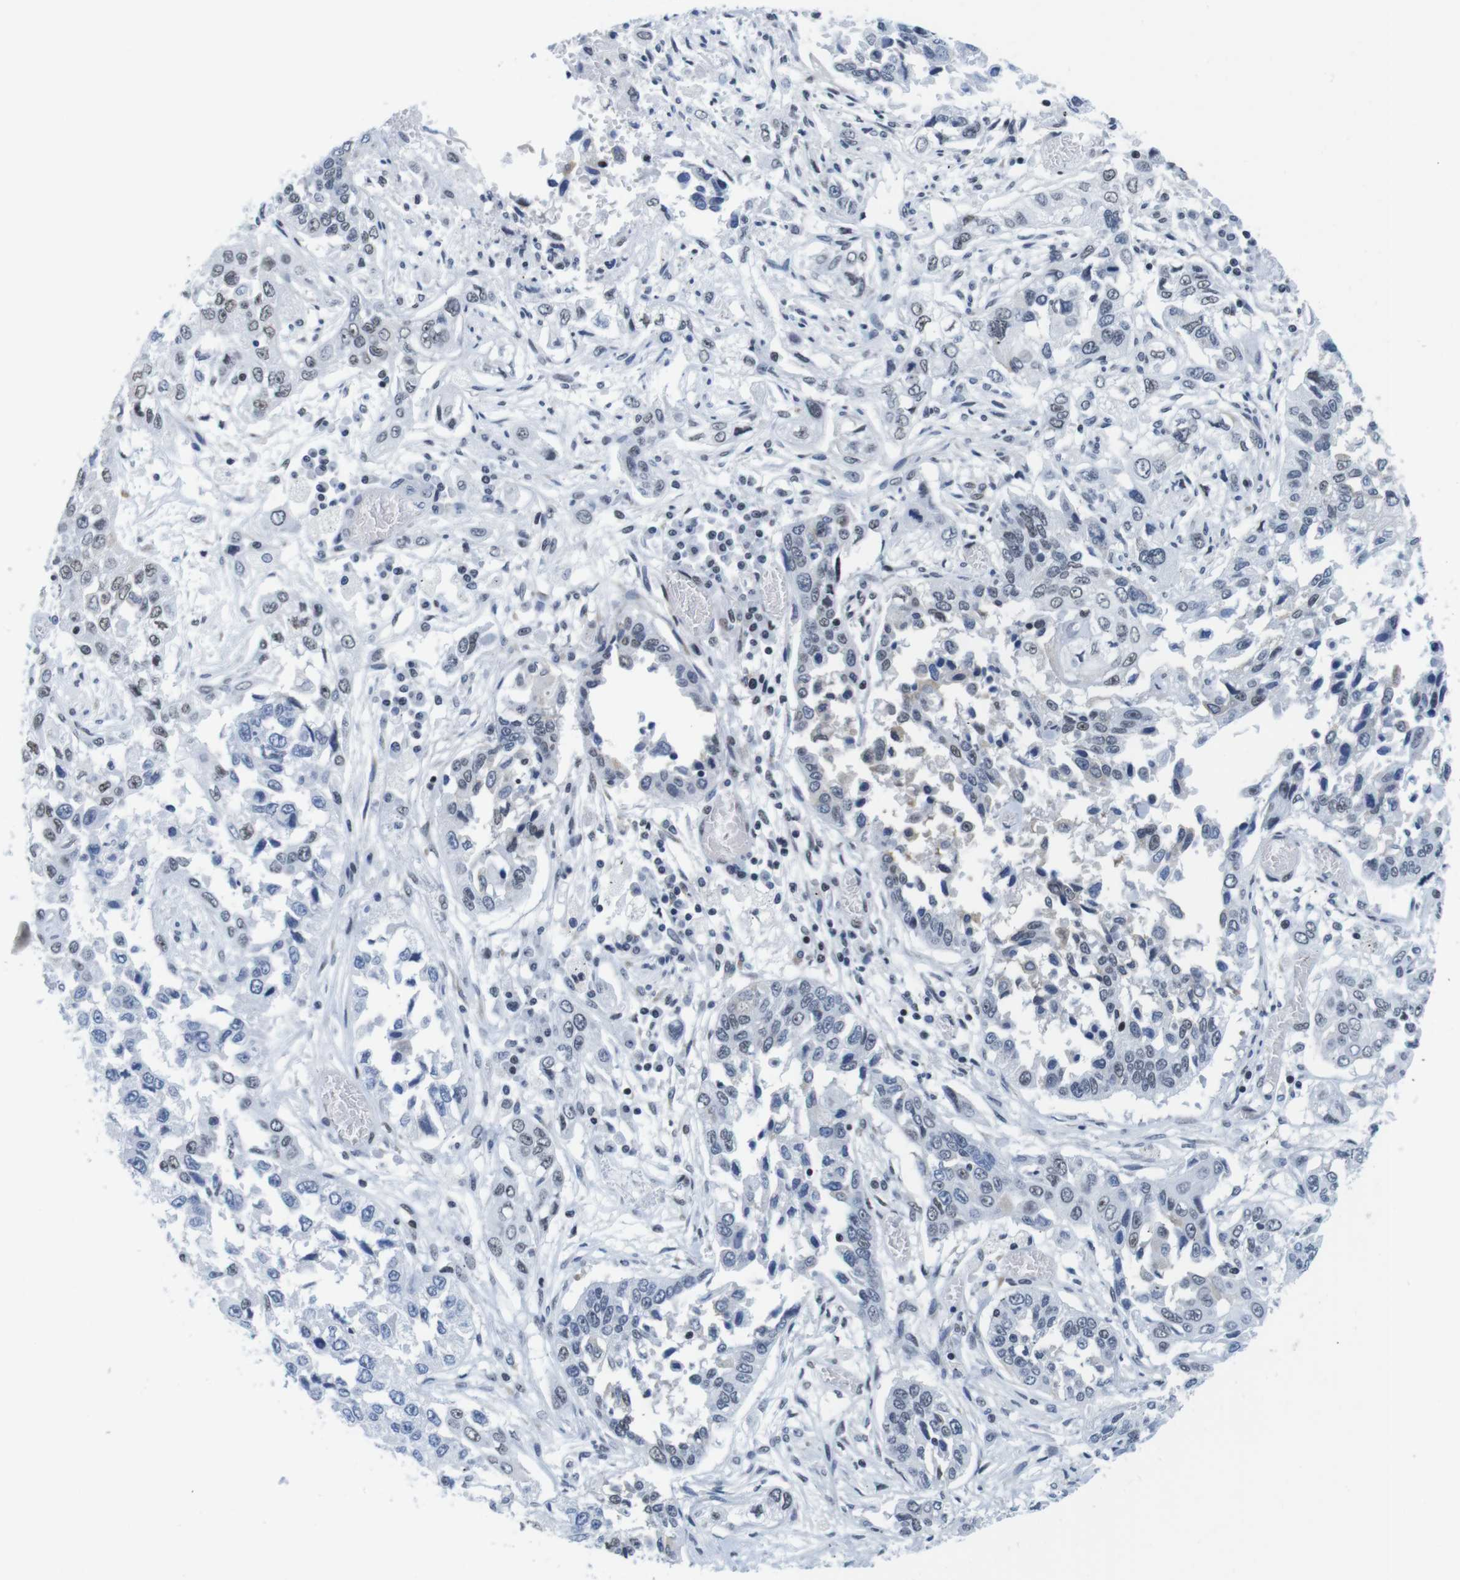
{"staining": {"intensity": "weak", "quantity": "25%-75%", "location": "nuclear"}, "tissue": "lung cancer", "cell_type": "Tumor cells", "image_type": "cancer", "snomed": [{"axis": "morphology", "description": "Squamous cell carcinoma, NOS"}, {"axis": "topography", "description": "Lung"}], "caption": "Tumor cells demonstrate low levels of weak nuclear positivity in approximately 25%-75% of cells in human lung squamous cell carcinoma. (DAB (3,3'-diaminobenzidine) IHC with brightfield microscopy, high magnification).", "gene": "IFI16", "patient": {"sex": "male", "age": 71}}